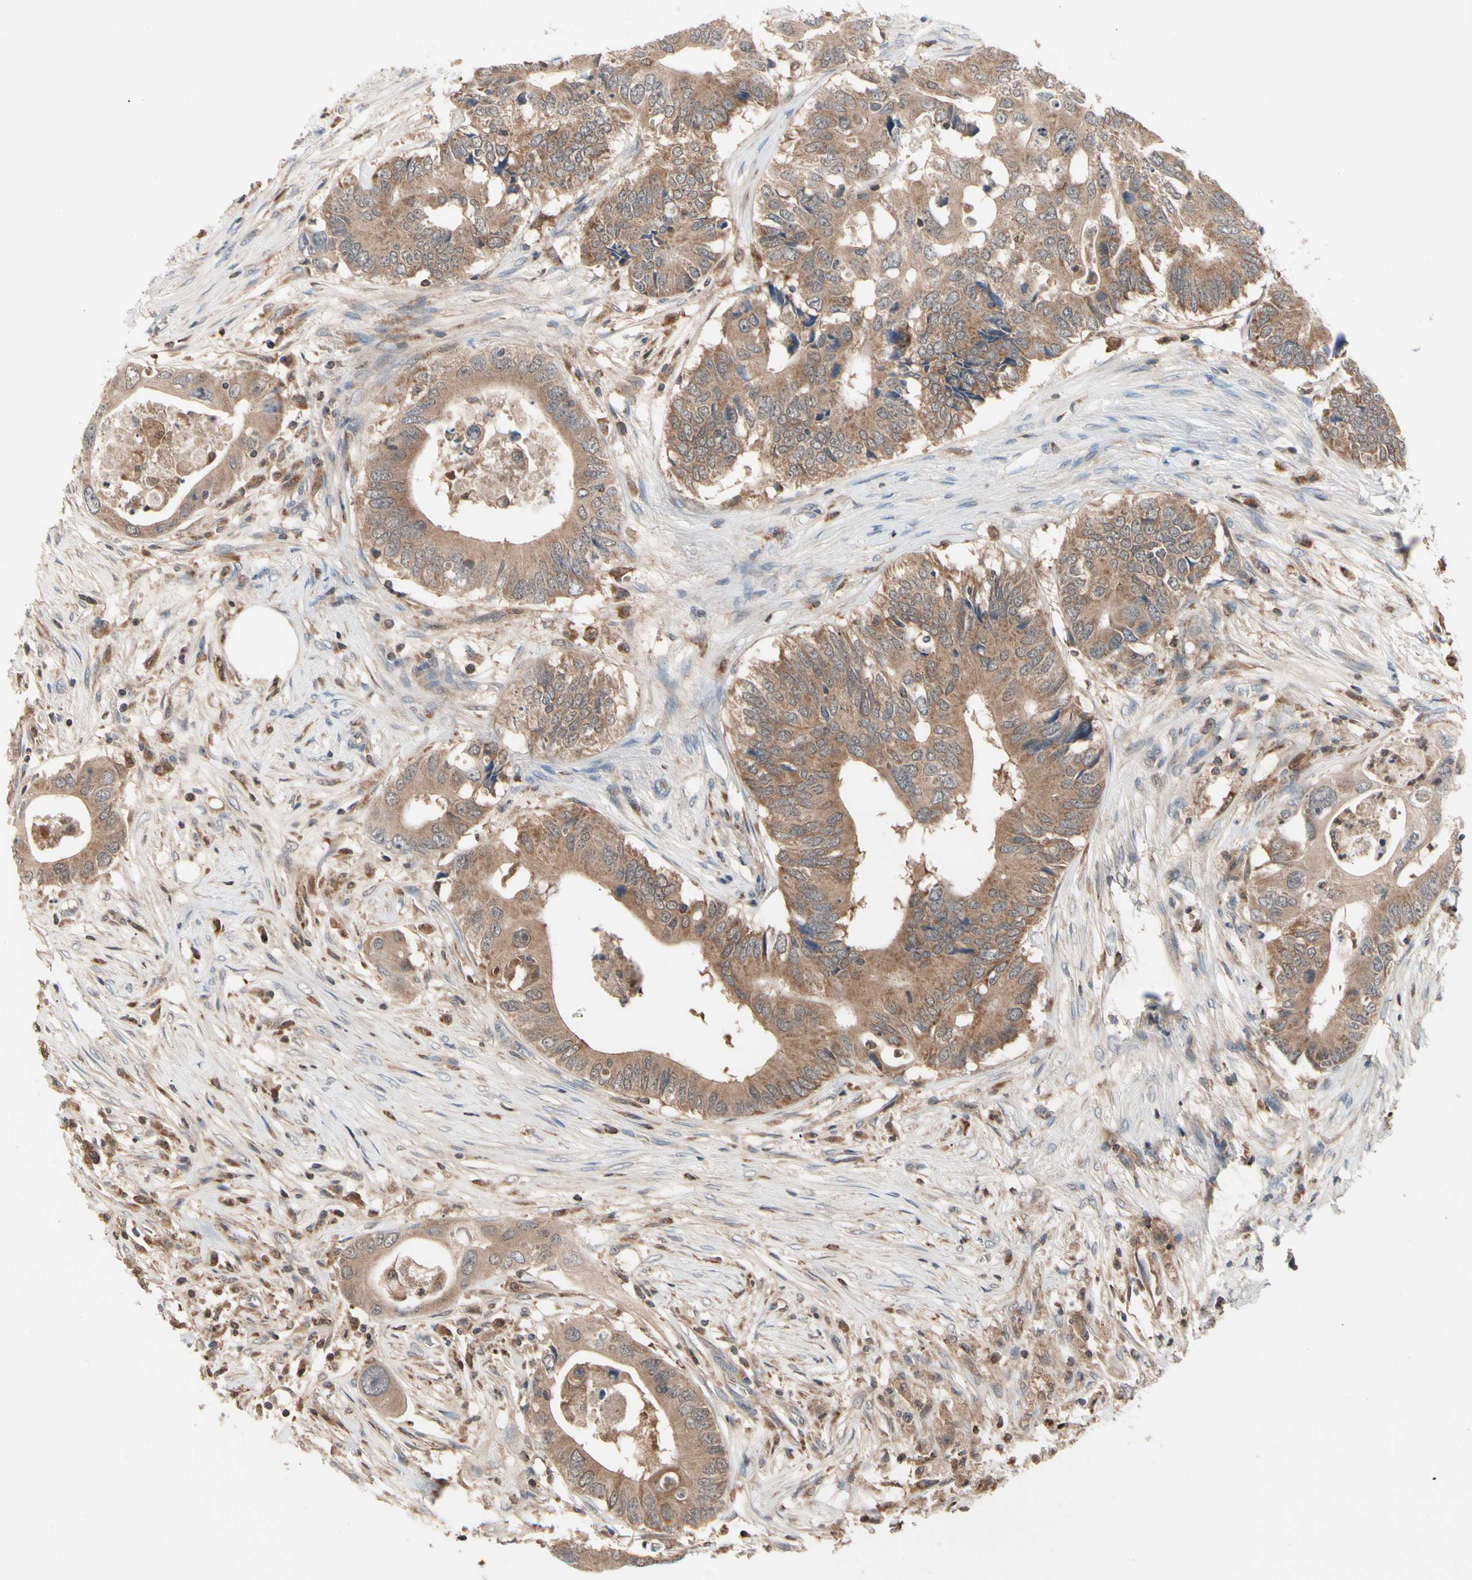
{"staining": {"intensity": "moderate", "quantity": ">75%", "location": "cytoplasmic/membranous"}, "tissue": "colorectal cancer", "cell_type": "Tumor cells", "image_type": "cancer", "snomed": [{"axis": "morphology", "description": "Adenocarcinoma, NOS"}, {"axis": "topography", "description": "Colon"}], "caption": "Protein expression analysis of human adenocarcinoma (colorectal) reveals moderate cytoplasmic/membranous positivity in about >75% of tumor cells.", "gene": "MTHFS", "patient": {"sex": "male", "age": 71}}